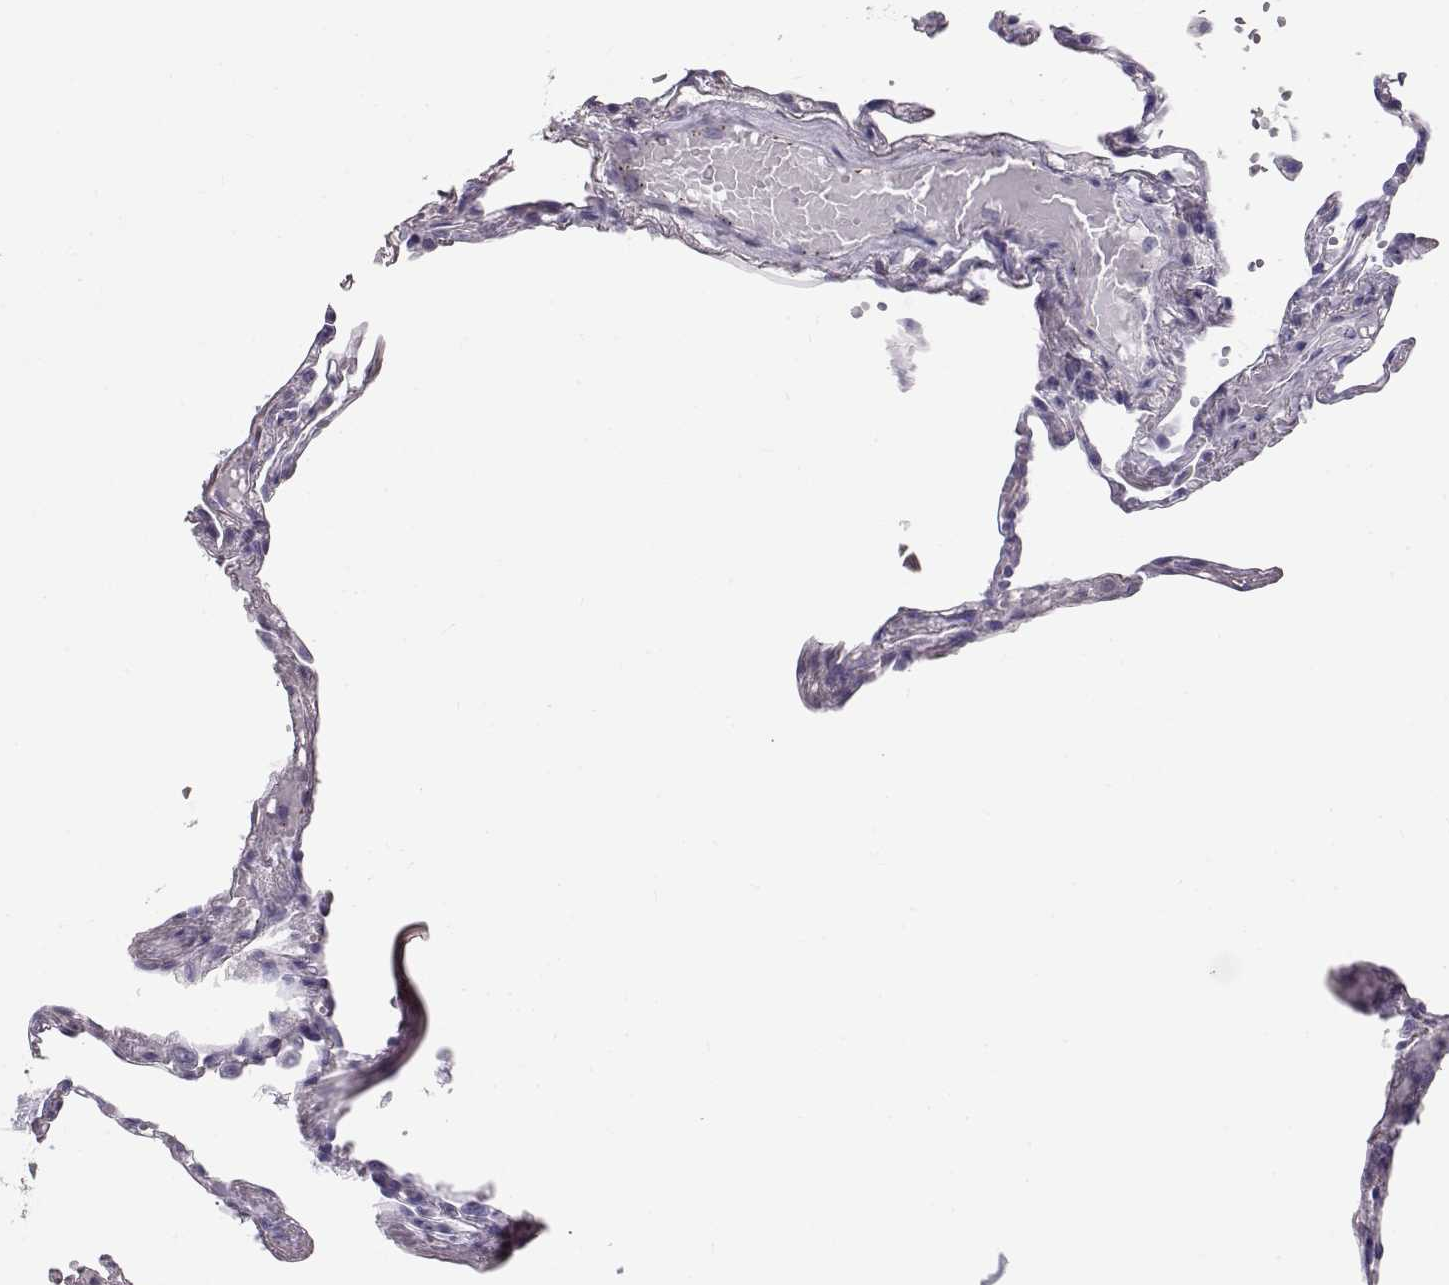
{"staining": {"intensity": "negative", "quantity": "none", "location": "none"}, "tissue": "lung", "cell_type": "Alveolar cells", "image_type": "normal", "snomed": [{"axis": "morphology", "description": "Normal tissue, NOS"}, {"axis": "topography", "description": "Lung"}], "caption": "Immunohistochemical staining of benign human lung reveals no significant expression in alveolar cells.", "gene": "RD3", "patient": {"sex": "male", "age": 78}}